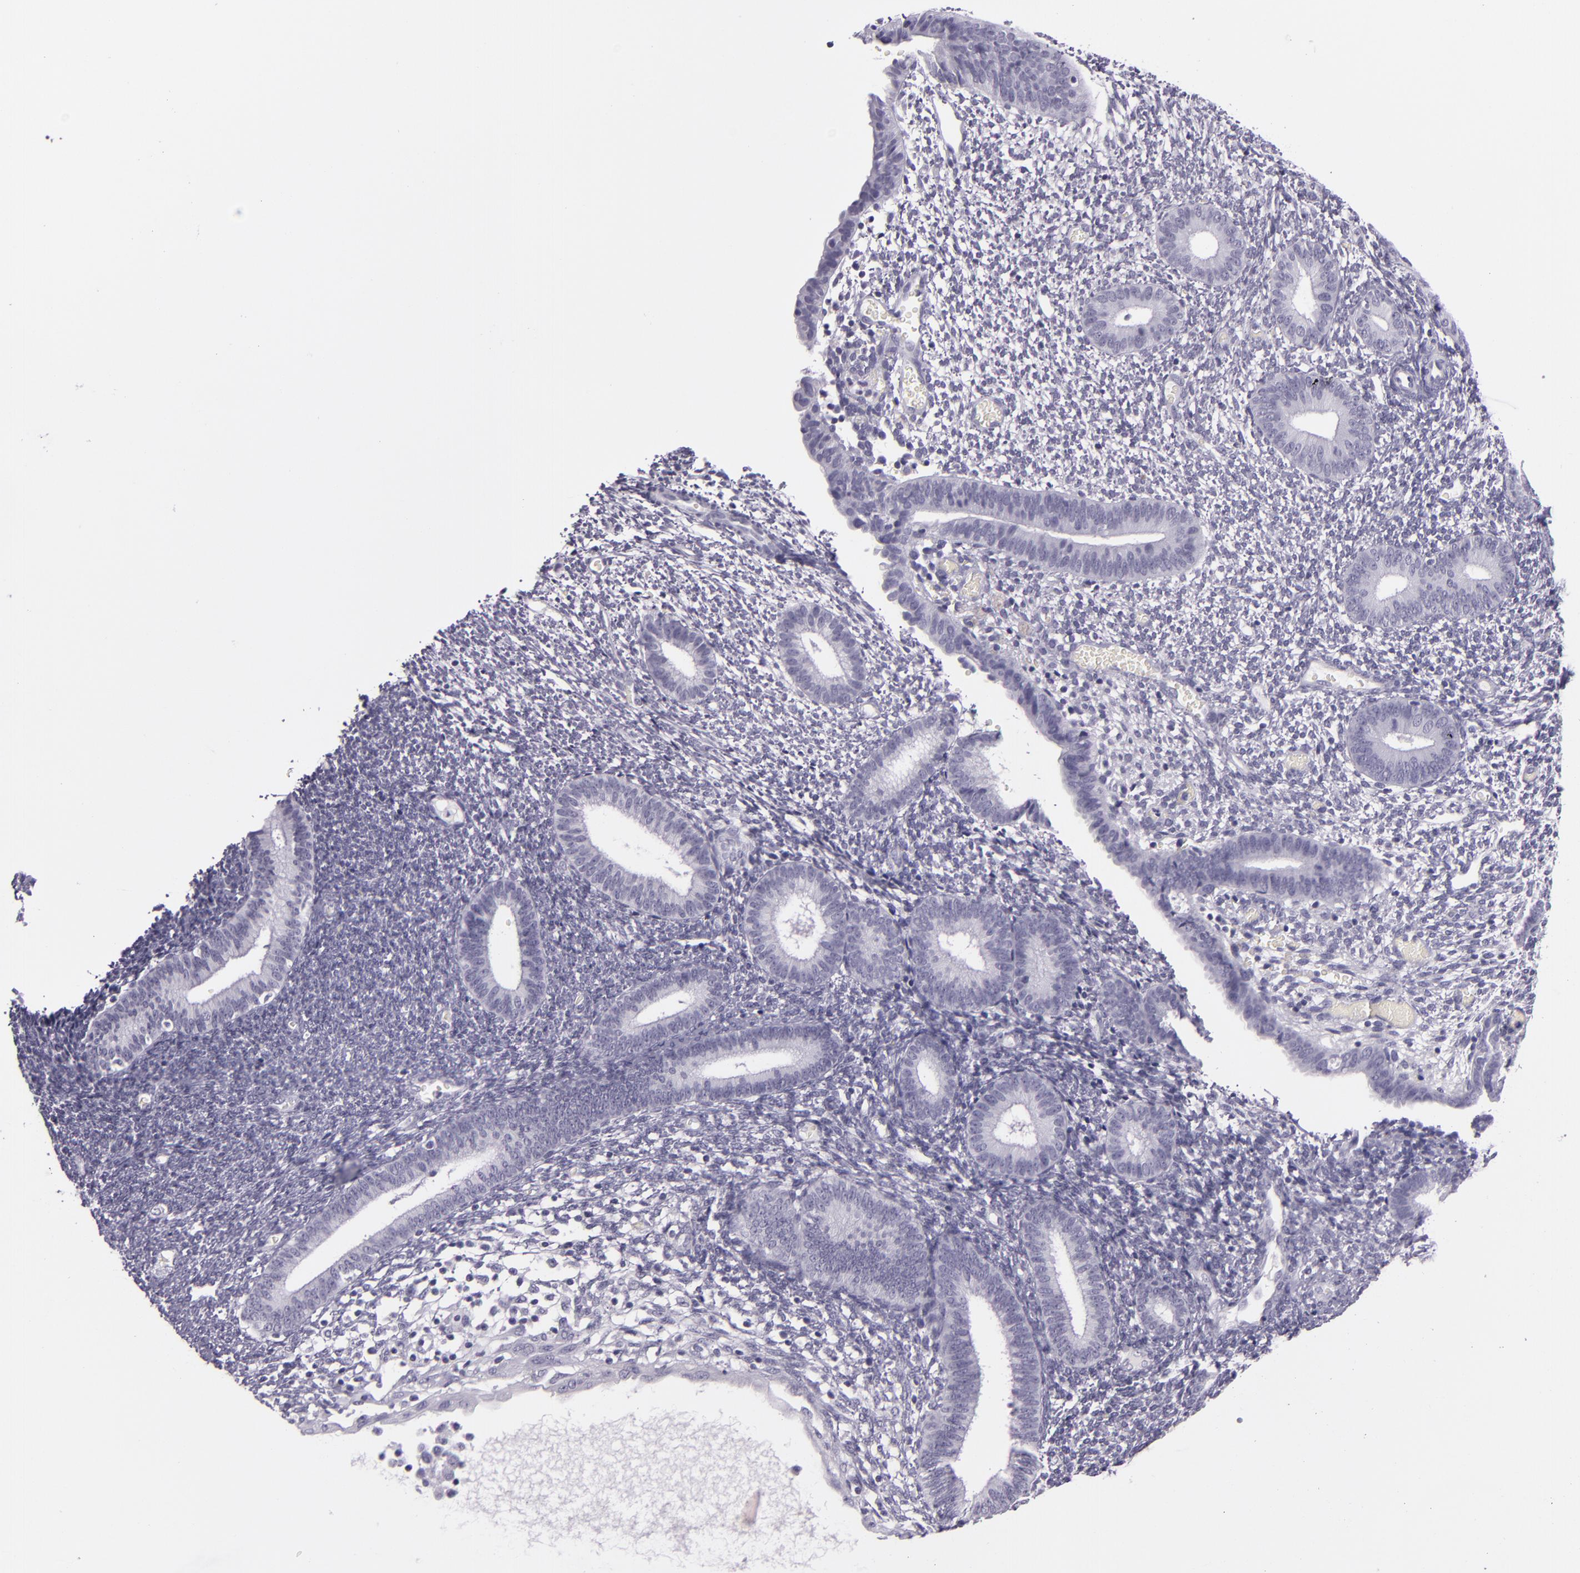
{"staining": {"intensity": "negative", "quantity": "none", "location": "none"}, "tissue": "endometrium", "cell_type": "Cells in endometrial stroma", "image_type": "normal", "snomed": [{"axis": "morphology", "description": "Normal tissue, NOS"}, {"axis": "topography", "description": "Smooth muscle"}, {"axis": "topography", "description": "Endometrium"}], "caption": "The IHC histopathology image has no significant expression in cells in endometrial stroma of endometrium.", "gene": "INA", "patient": {"sex": "female", "age": 57}}